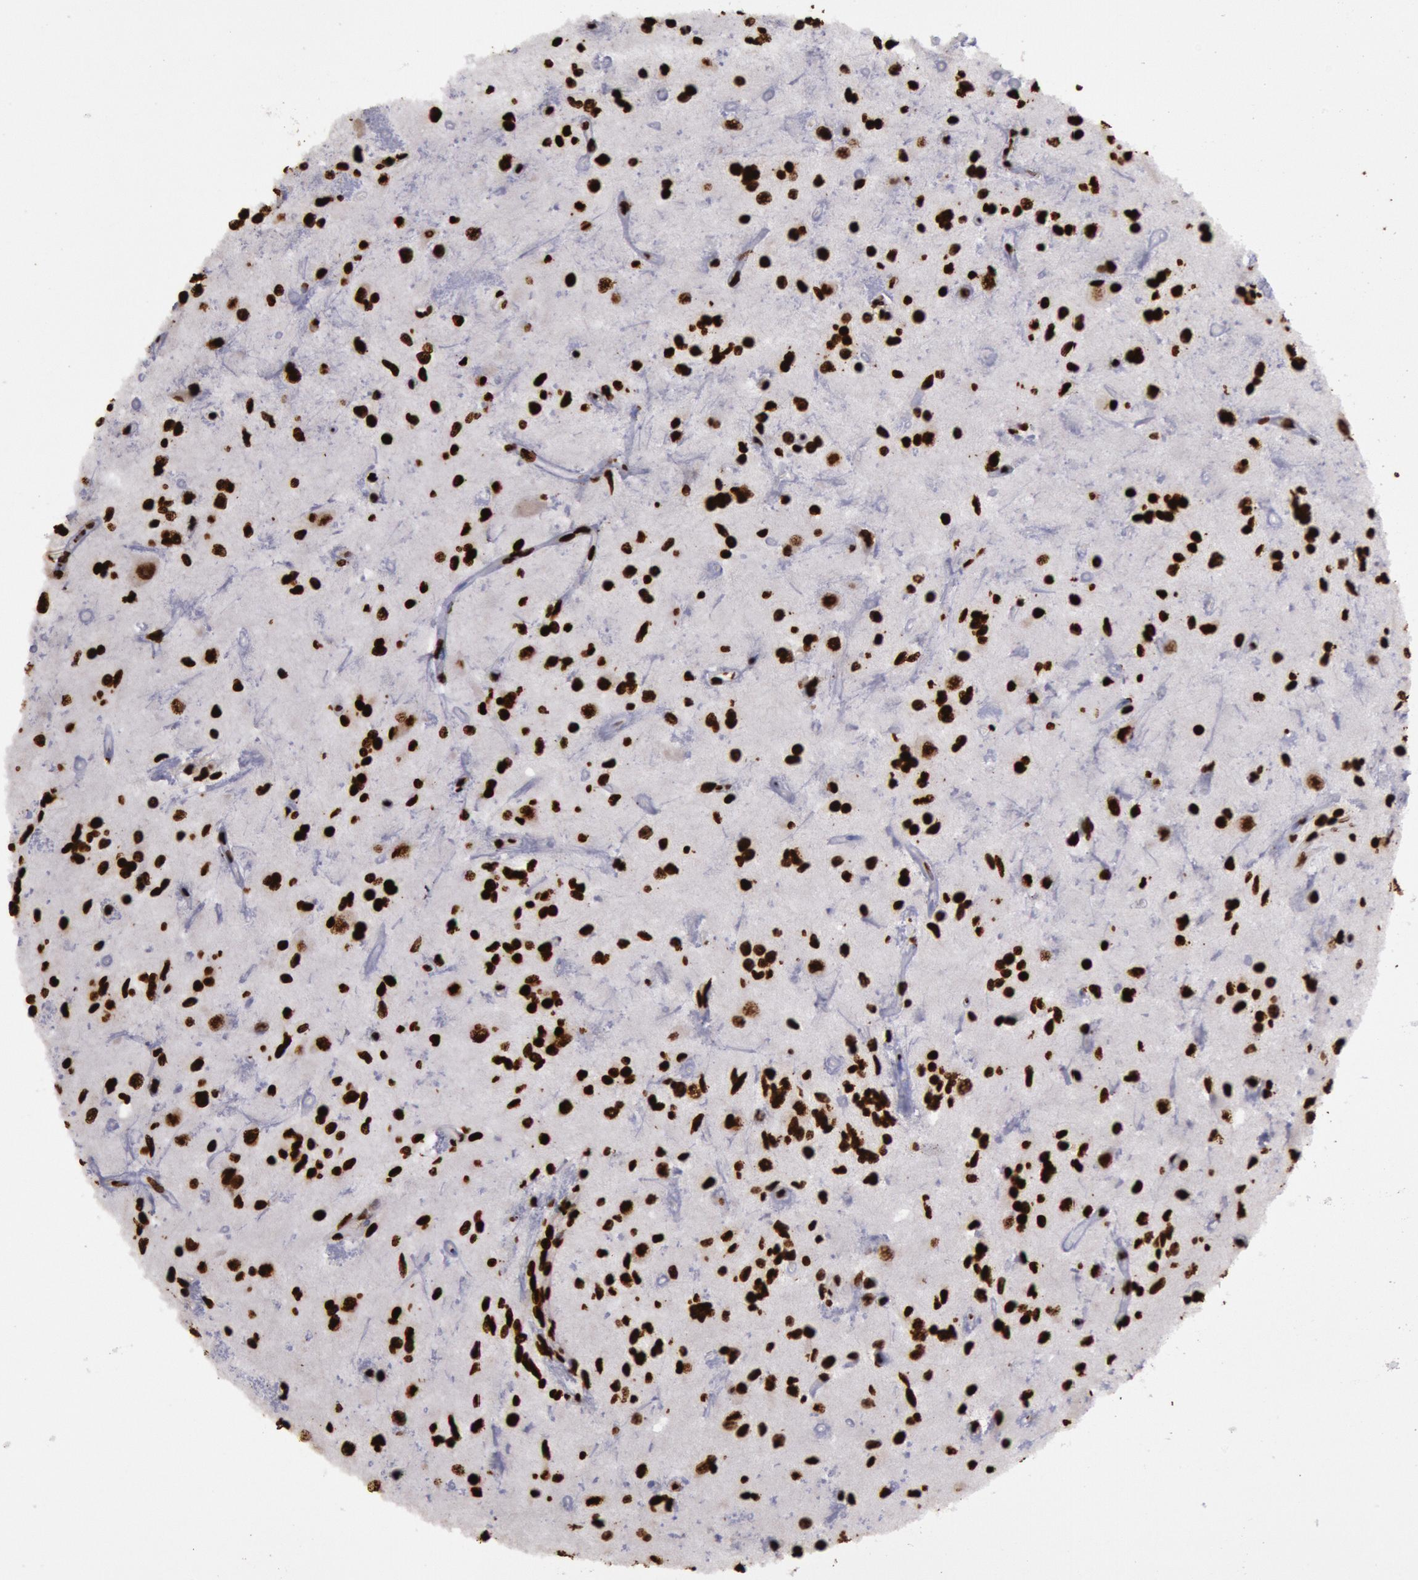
{"staining": {"intensity": "strong", "quantity": ">75%", "location": "nuclear"}, "tissue": "glioma", "cell_type": "Tumor cells", "image_type": "cancer", "snomed": [{"axis": "morphology", "description": "Glioma, malignant, Low grade"}, {"axis": "topography", "description": "Brain"}], "caption": "Glioma stained with a protein marker reveals strong staining in tumor cells.", "gene": "H3-4", "patient": {"sex": "female", "age": 15}}